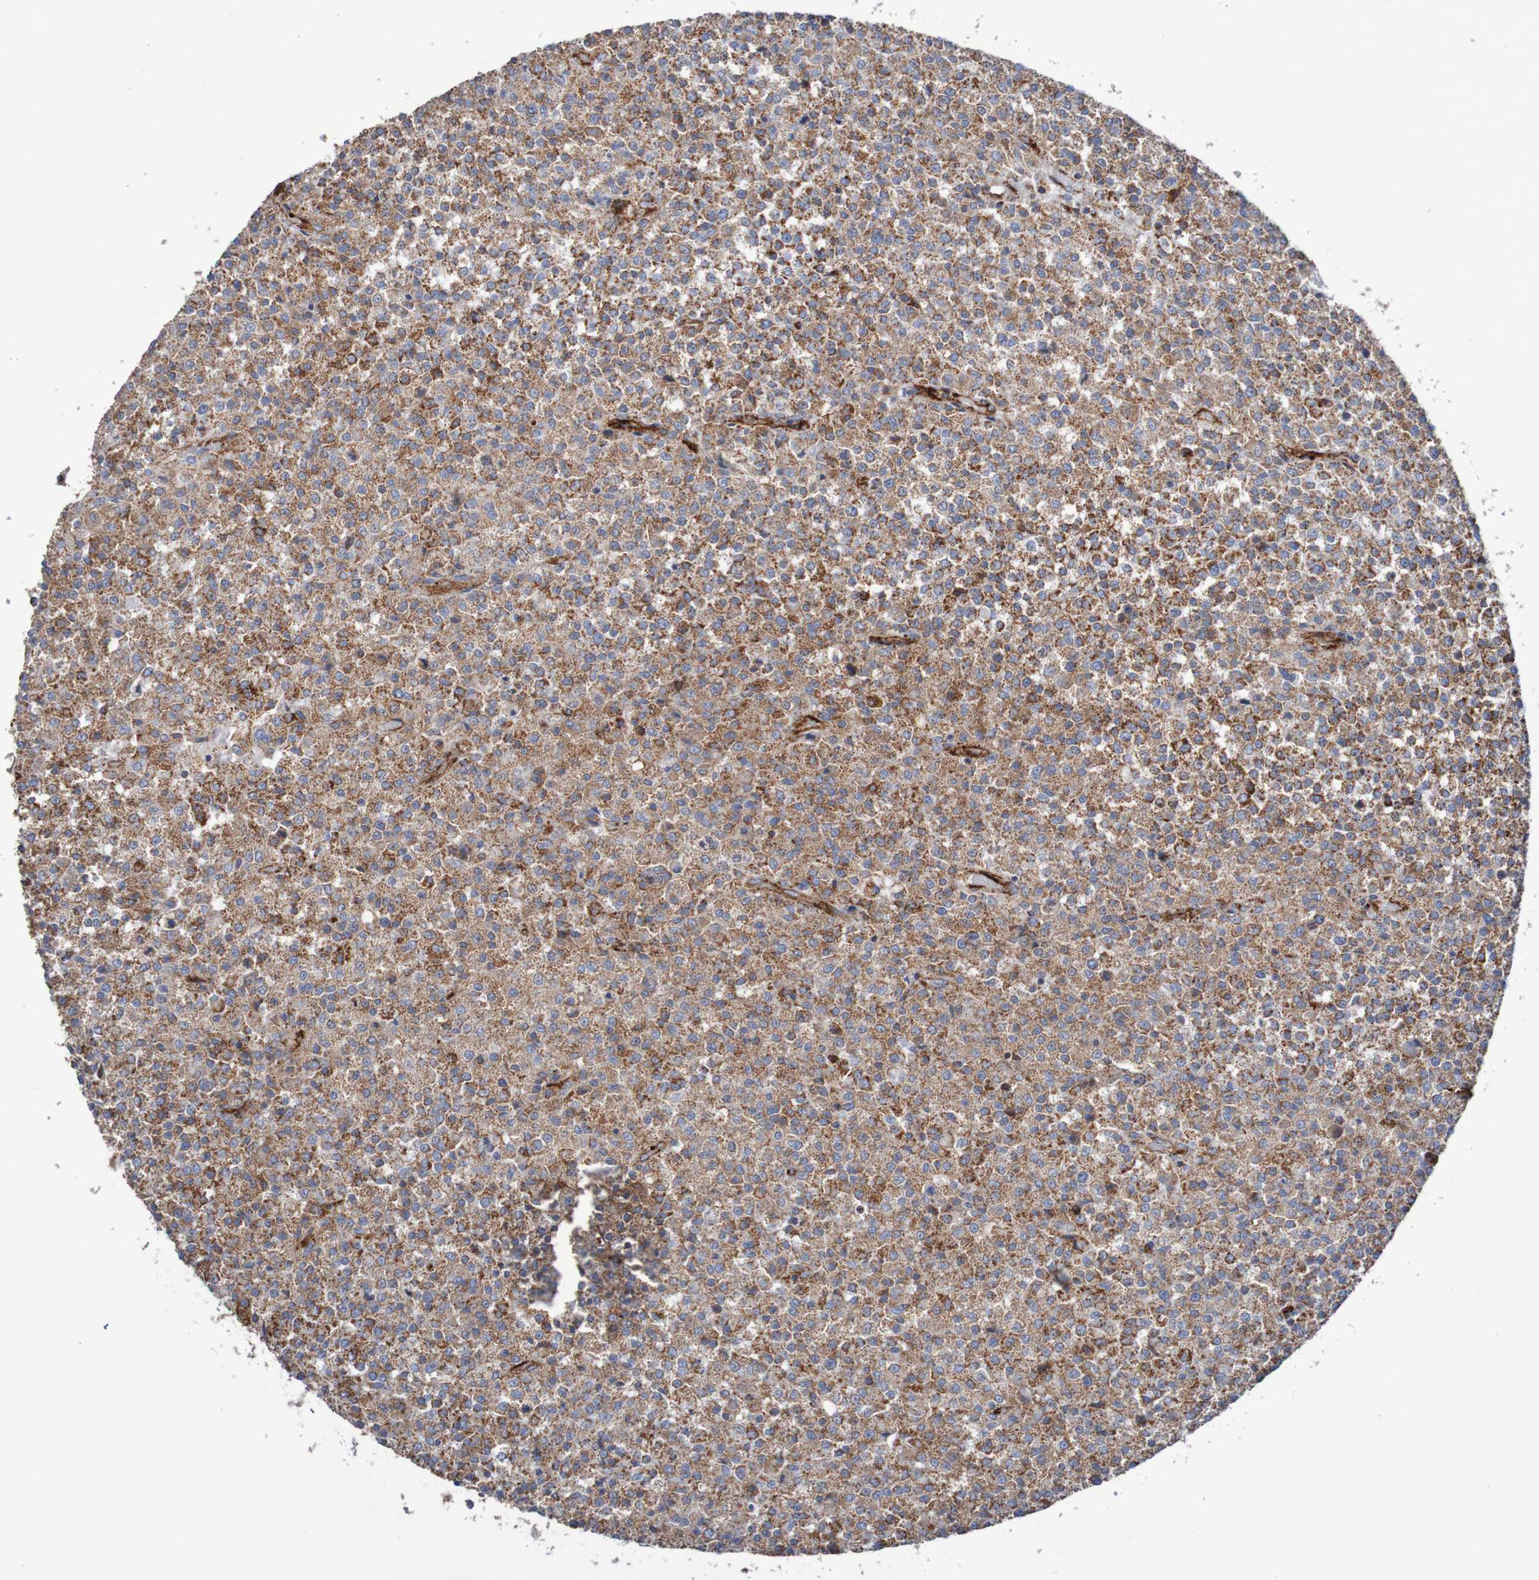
{"staining": {"intensity": "moderate", "quantity": ">75%", "location": "cytoplasmic/membranous"}, "tissue": "testis cancer", "cell_type": "Tumor cells", "image_type": "cancer", "snomed": [{"axis": "morphology", "description": "Seminoma, NOS"}, {"axis": "topography", "description": "Testis"}], "caption": "Immunohistochemical staining of human testis cancer (seminoma) demonstrates moderate cytoplasmic/membranous protein staining in approximately >75% of tumor cells.", "gene": "MMEL1", "patient": {"sex": "male", "age": 59}}